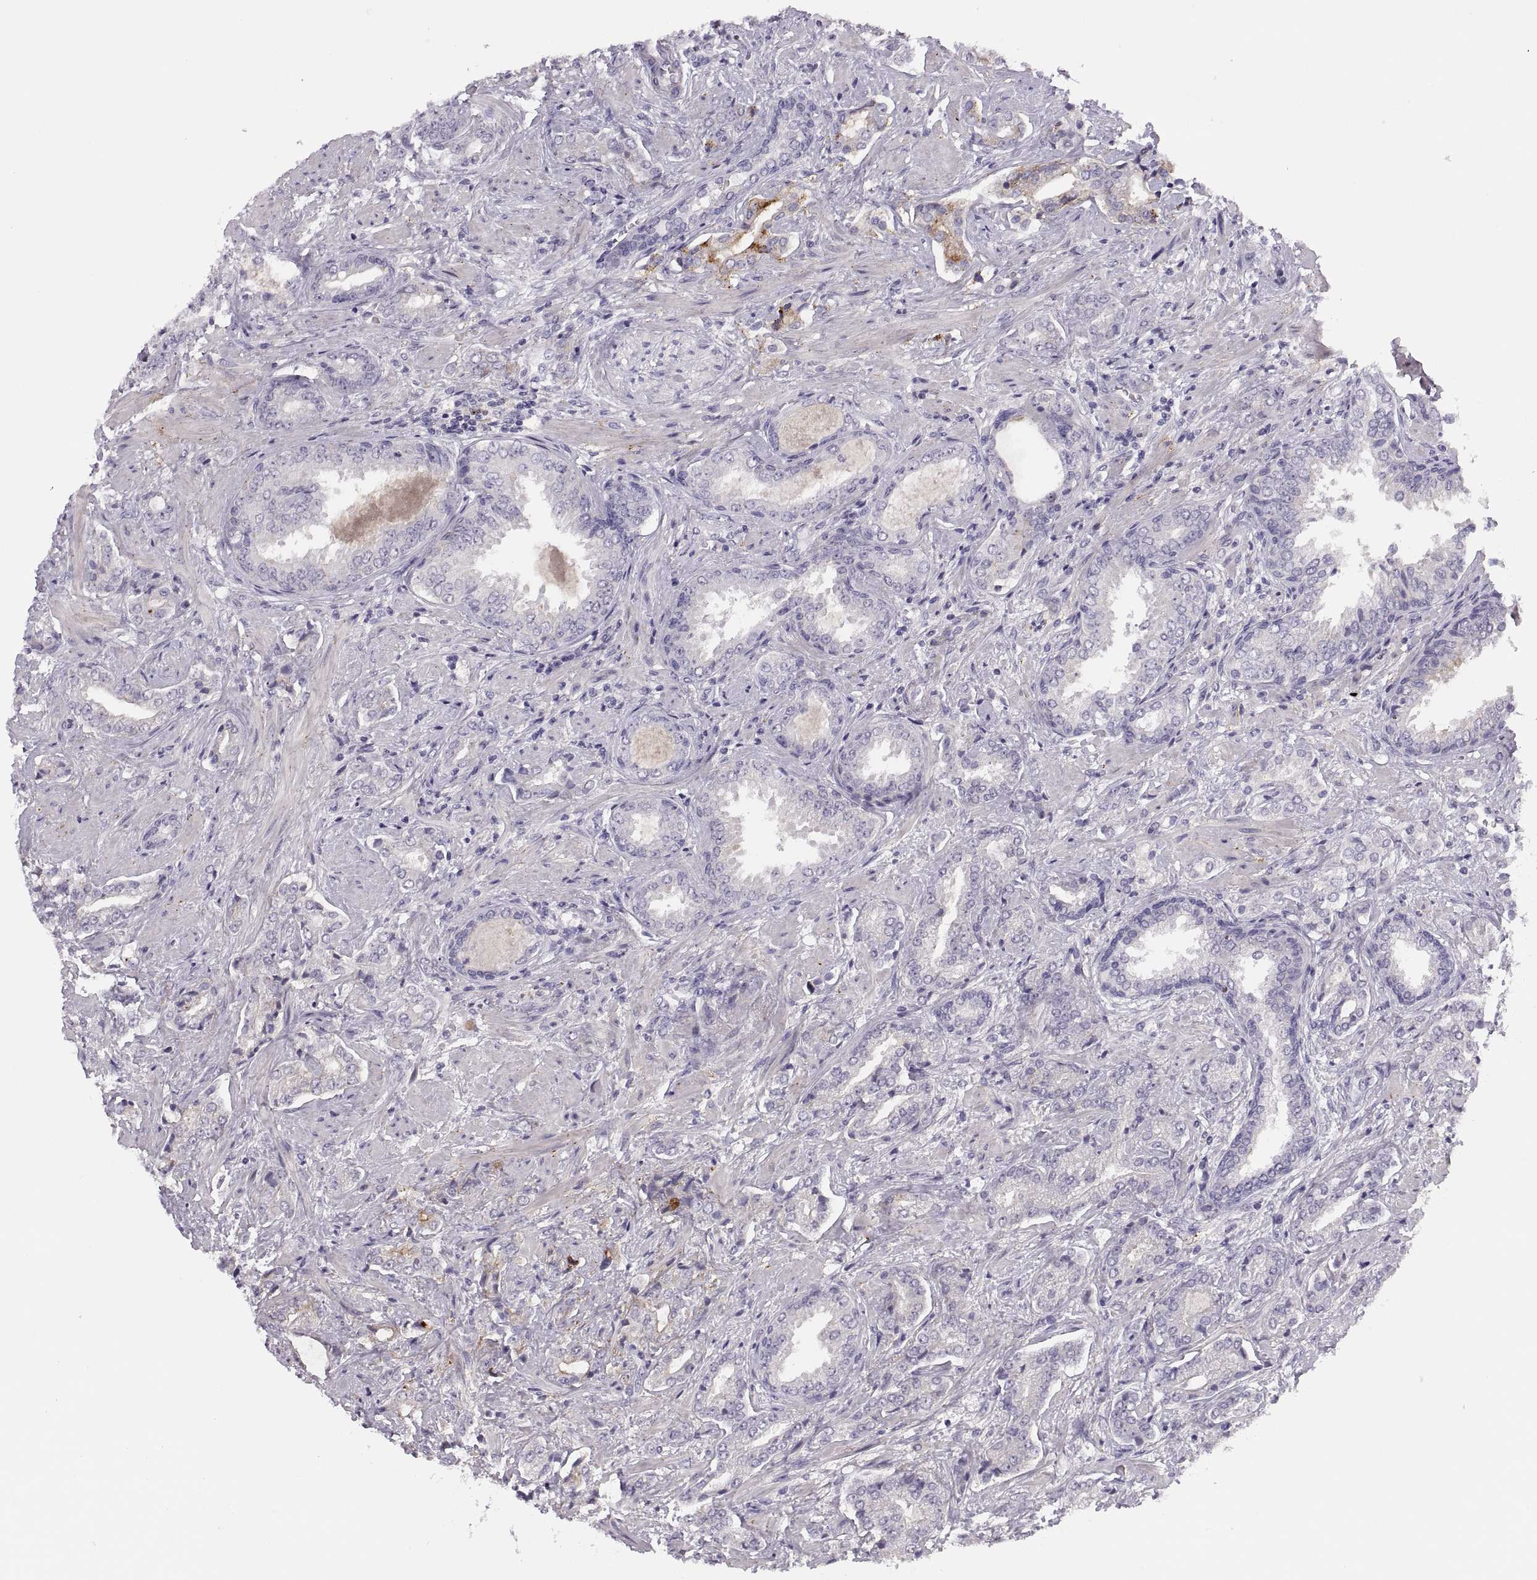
{"staining": {"intensity": "negative", "quantity": "none", "location": "none"}, "tissue": "prostate cancer", "cell_type": "Tumor cells", "image_type": "cancer", "snomed": [{"axis": "morphology", "description": "Adenocarcinoma, Low grade"}, {"axis": "topography", "description": "Prostate"}], "caption": "A high-resolution histopathology image shows immunohistochemistry staining of prostate cancer, which displays no significant staining in tumor cells.", "gene": "CHCT1", "patient": {"sex": "male", "age": 61}}